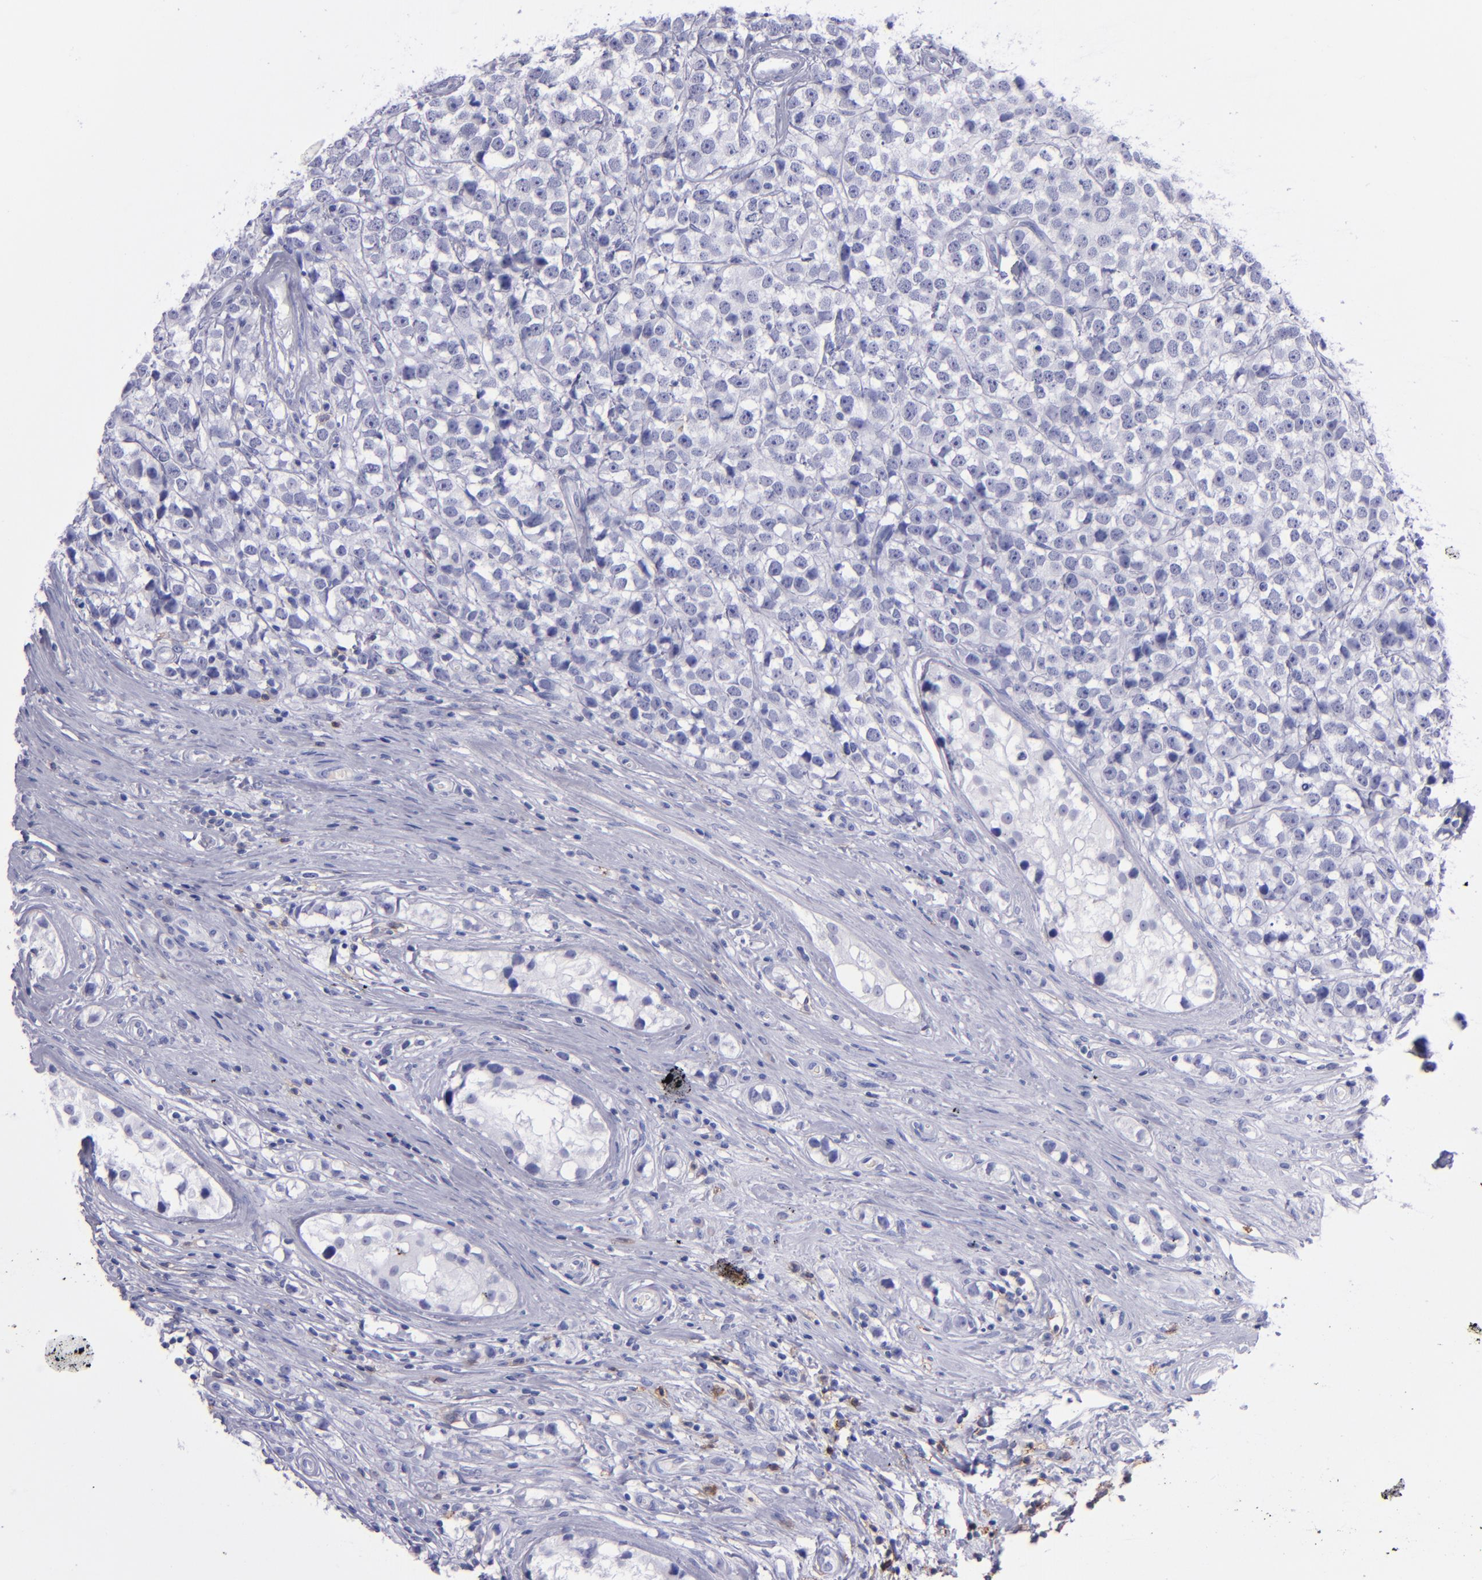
{"staining": {"intensity": "negative", "quantity": "none", "location": "none"}, "tissue": "testis cancer", "cell_type": "Tumor cells", "image_type": "cancer", "snomed": [{"axis": "morphology", "description": "Seminoma, NOS"}, {"axis": "topography", "description": "Testis"}], "caption": "Tumor cells are negative for protein expression in human testis cancer.", "gene": "CD37", "patient": {"sex": "male", "age": 25}}